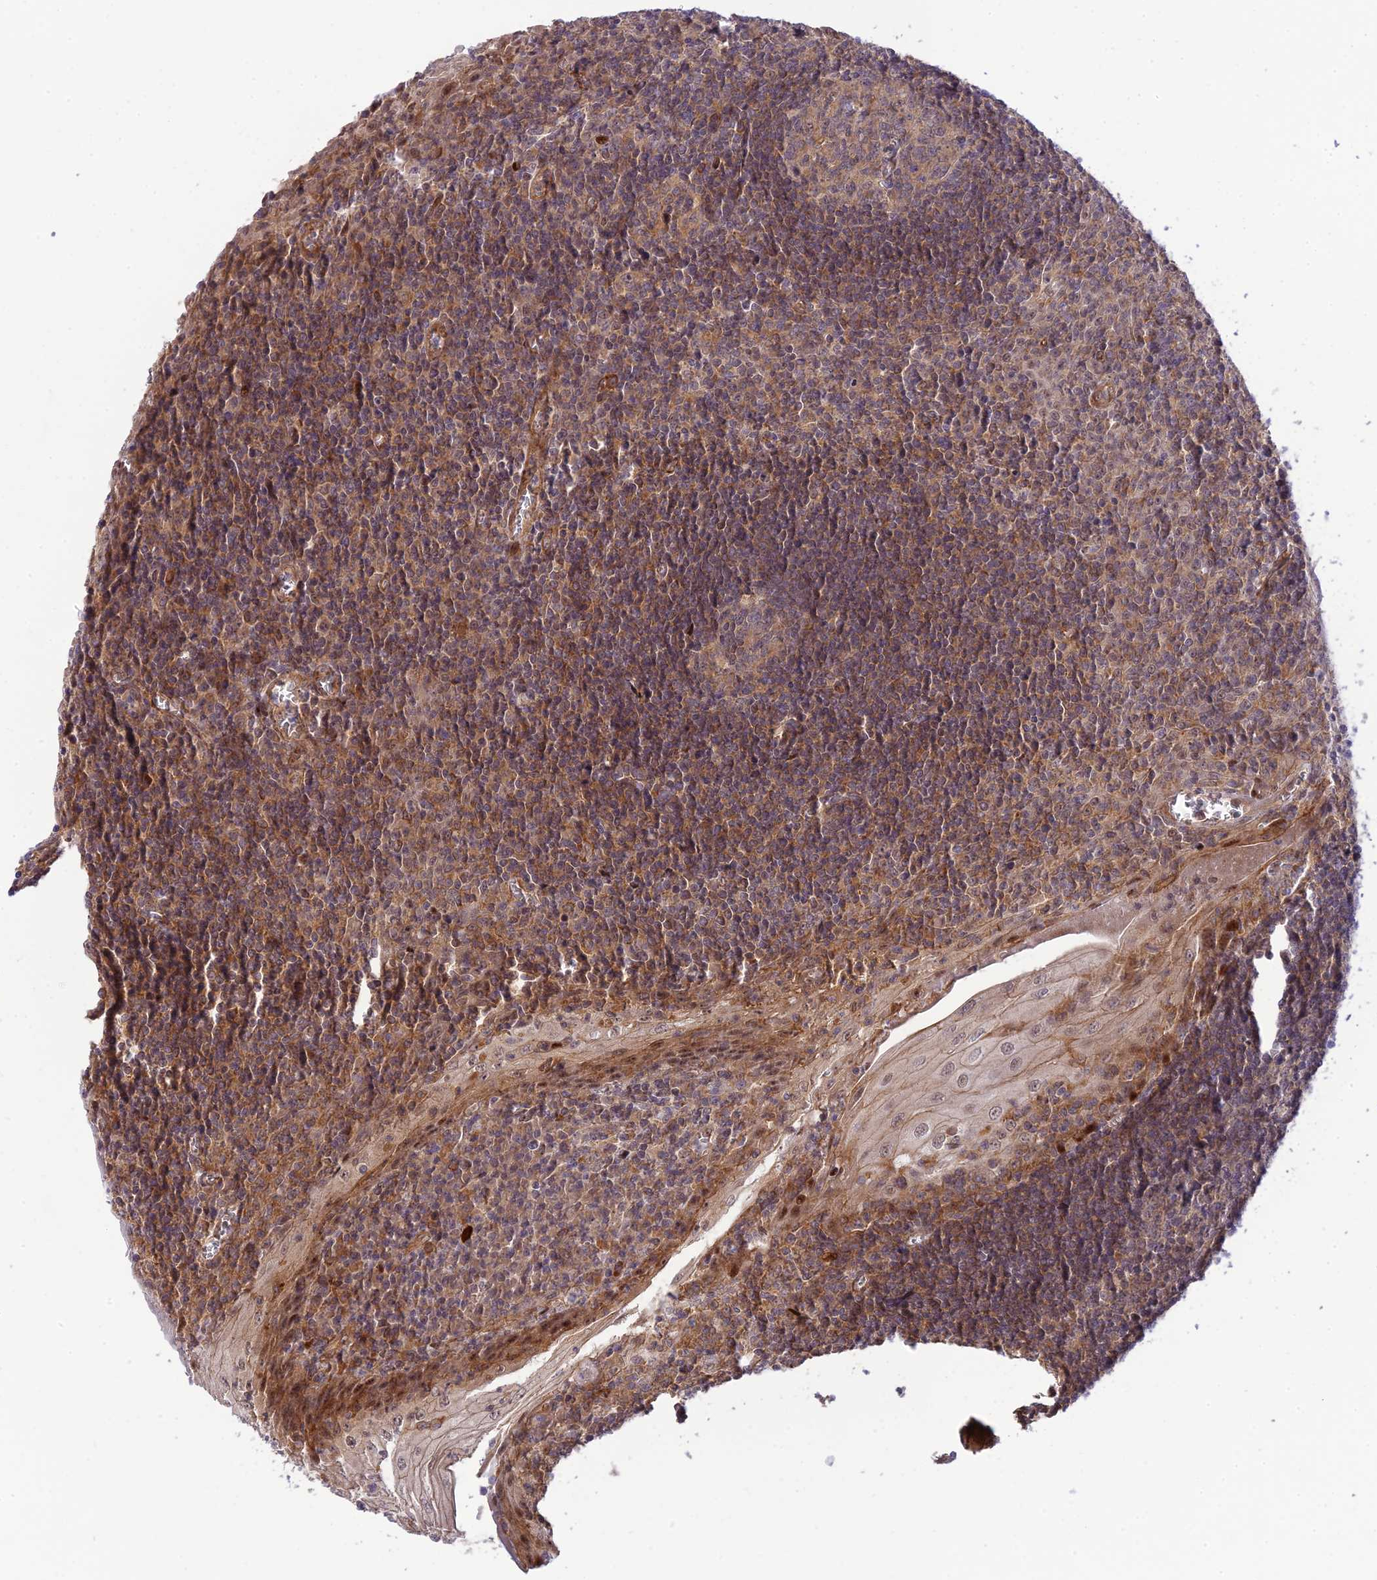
{"staining": {"intensity": "negative", "quantity": "none", "location": "none"}, "tissue": "tonsil", "cell_type": "Germinal center cells", "image_type": "normal", "snomed": [{"axis": "morphology", "description": "Normal tissue, NOS"}, {"axis": "topography", "description": "Tonsil"}], "caption": "Protein analysis of normal tonsil displays no significant expression in germinal center cells.", "gene": "ZNF584", "patient": {"sex": "male", "age": 37}}